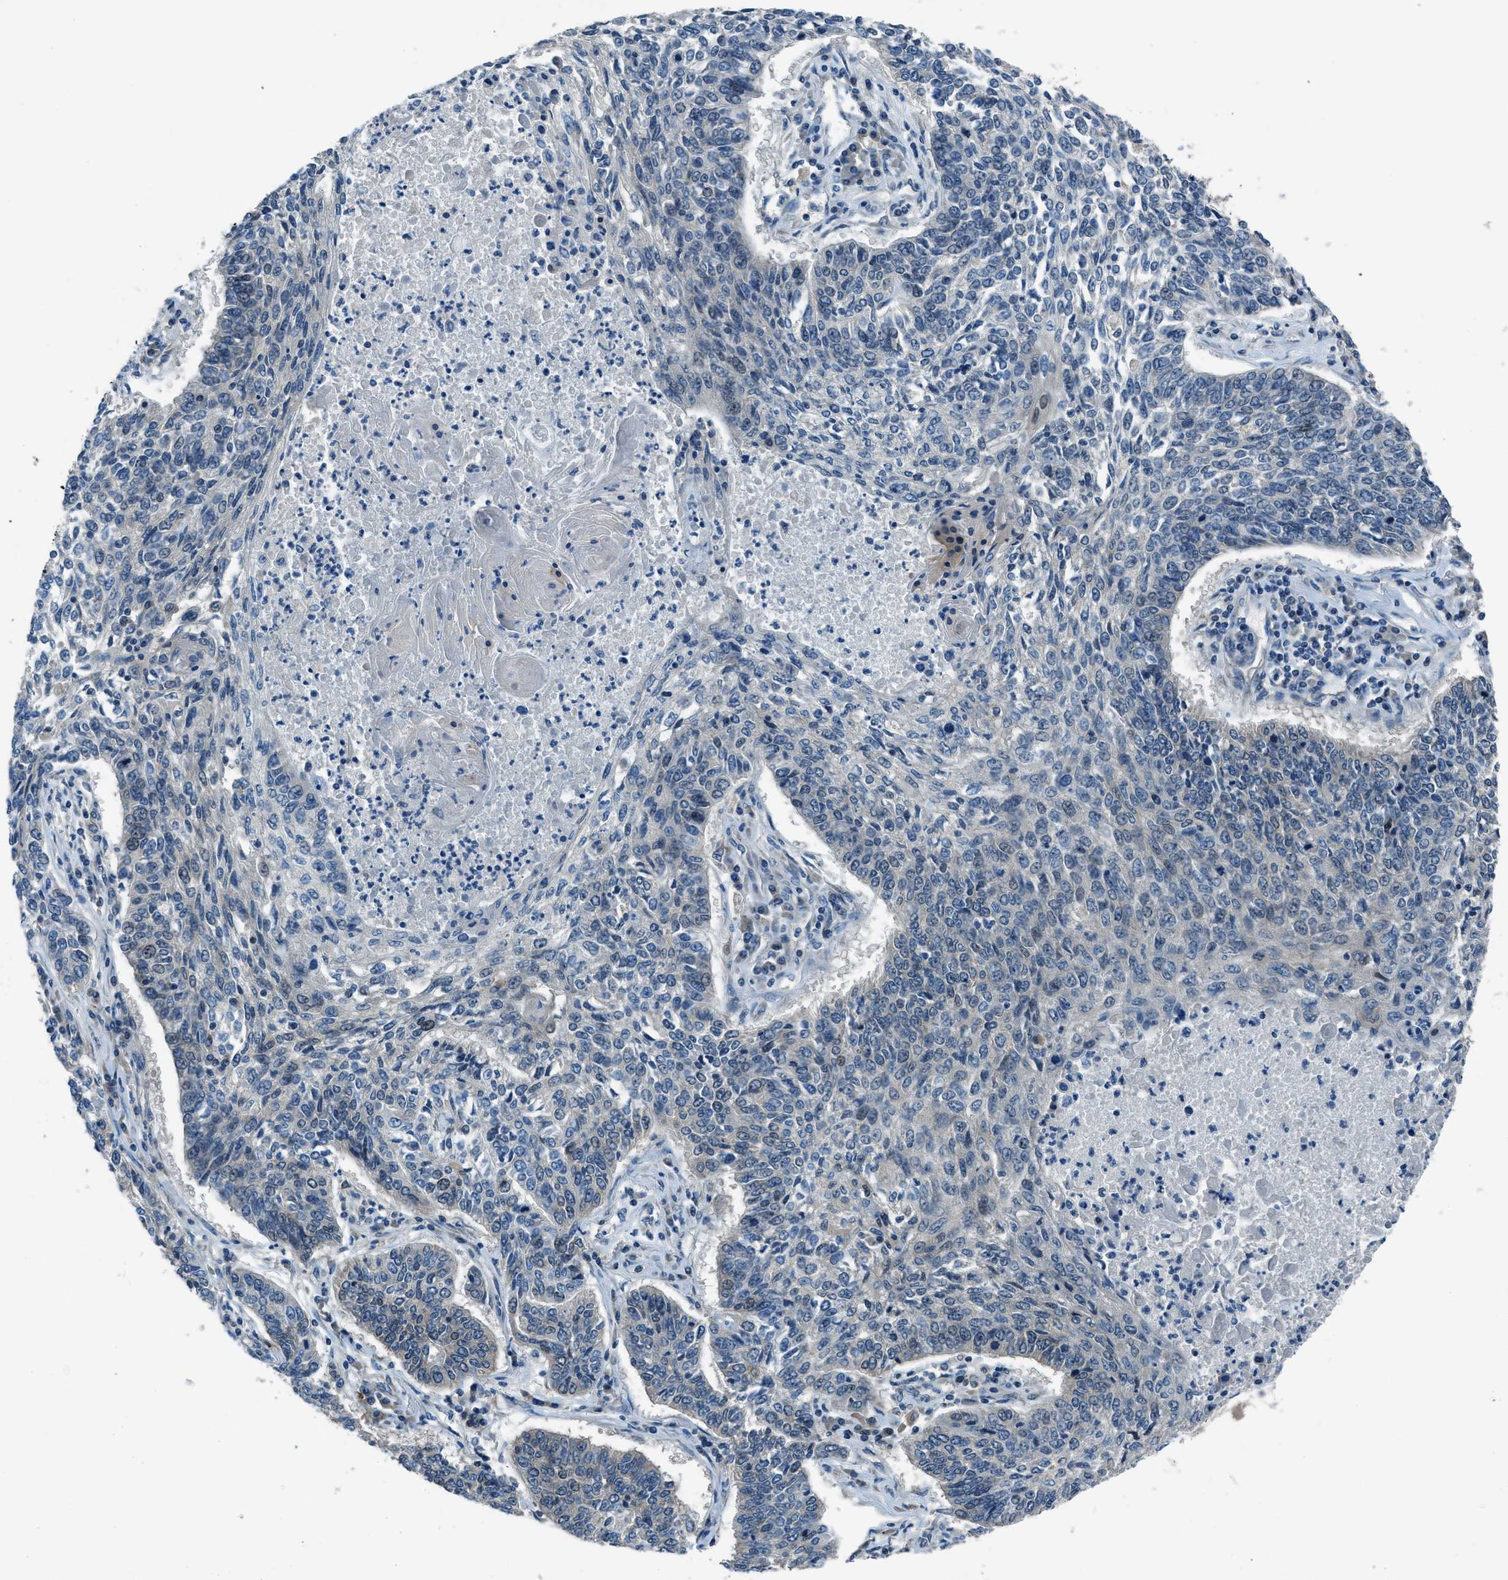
{"staining": {"intensity": "negative", "quantity": "none", "location": "none"}, "tissue": "lung cancer", "cell_type": "Tumor cells", "image_type": "cancer", "snomed": [{"axis": "morphology", "description": "Normal tissue, NOS"}, {"axis": "morphology", "description": "Squamous cell carcinoma, NOS"}, {"axis": "topography", "description": "Cartilage tissue"}, {"axis": "topography", "description": "Bronchus"}, {"axis": "topography", "description": "Lung"}], "caption": "This is an immunohistochemistry (IHC) photomicrograph of lung cancer (squamous cell carcinoma). There is no positivity in tumor cells.", "gene": "ARFGAP2", "patient": {"sex": "female", "age": 49}}